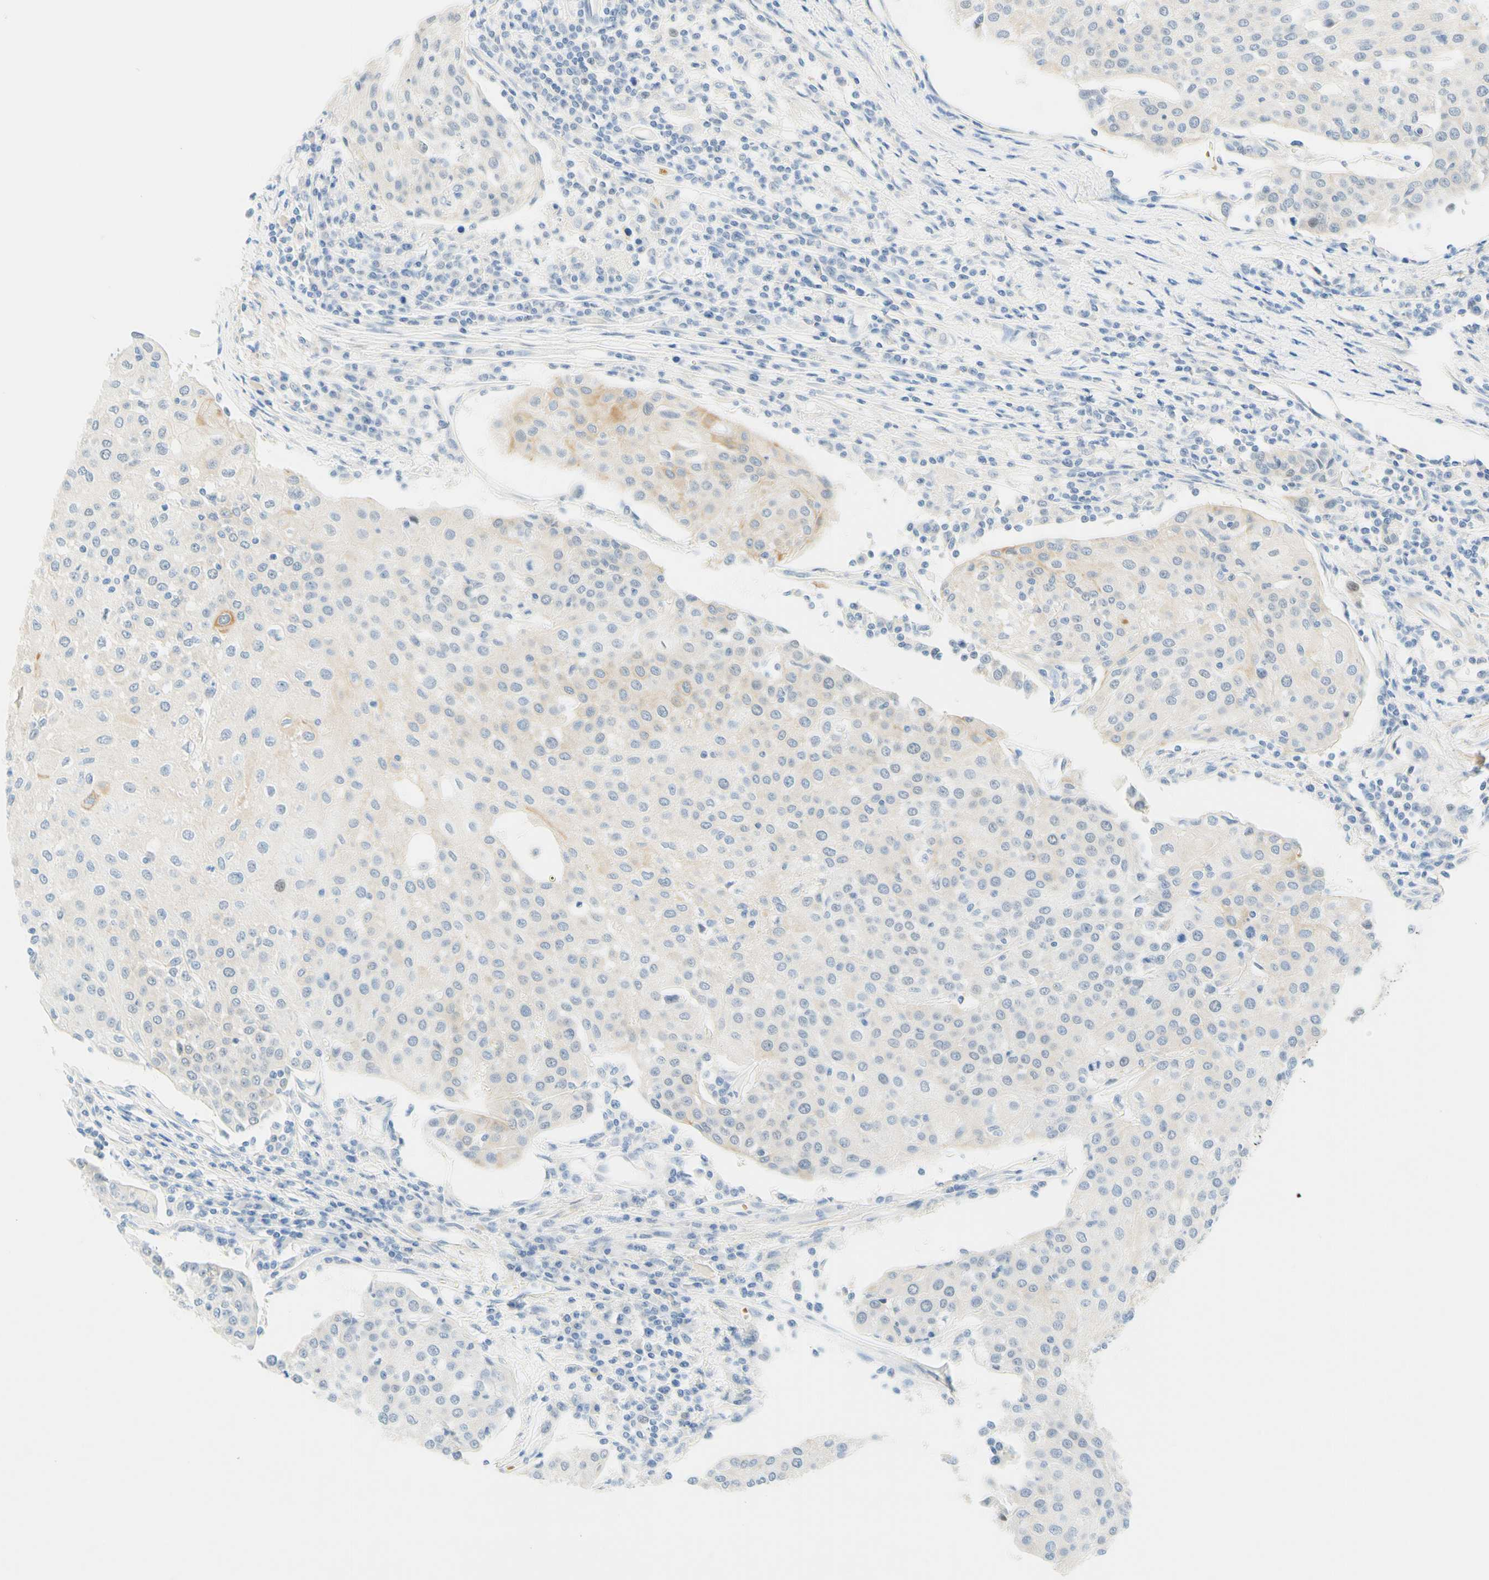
{"staining": {"intensity": "weak", "quantity": "<25%", "location": "cytoplasmic/membranous"}, "tissue": "urothelial cancer", "cell_type": "Tumor cells", "image_type": "cancer", "snomed": [{"axis": "morphology", "description": "Urothelial carcinoma, High grade"}, {"axis": "topography", "description": "Urinary bladder"}], "caption": "Urothelial cancer was stained to show a protein in brown. There is no significant expression in tumor cells.", "gene": "ENTREP2", "patient": {"sex": "female", "age": 85}}